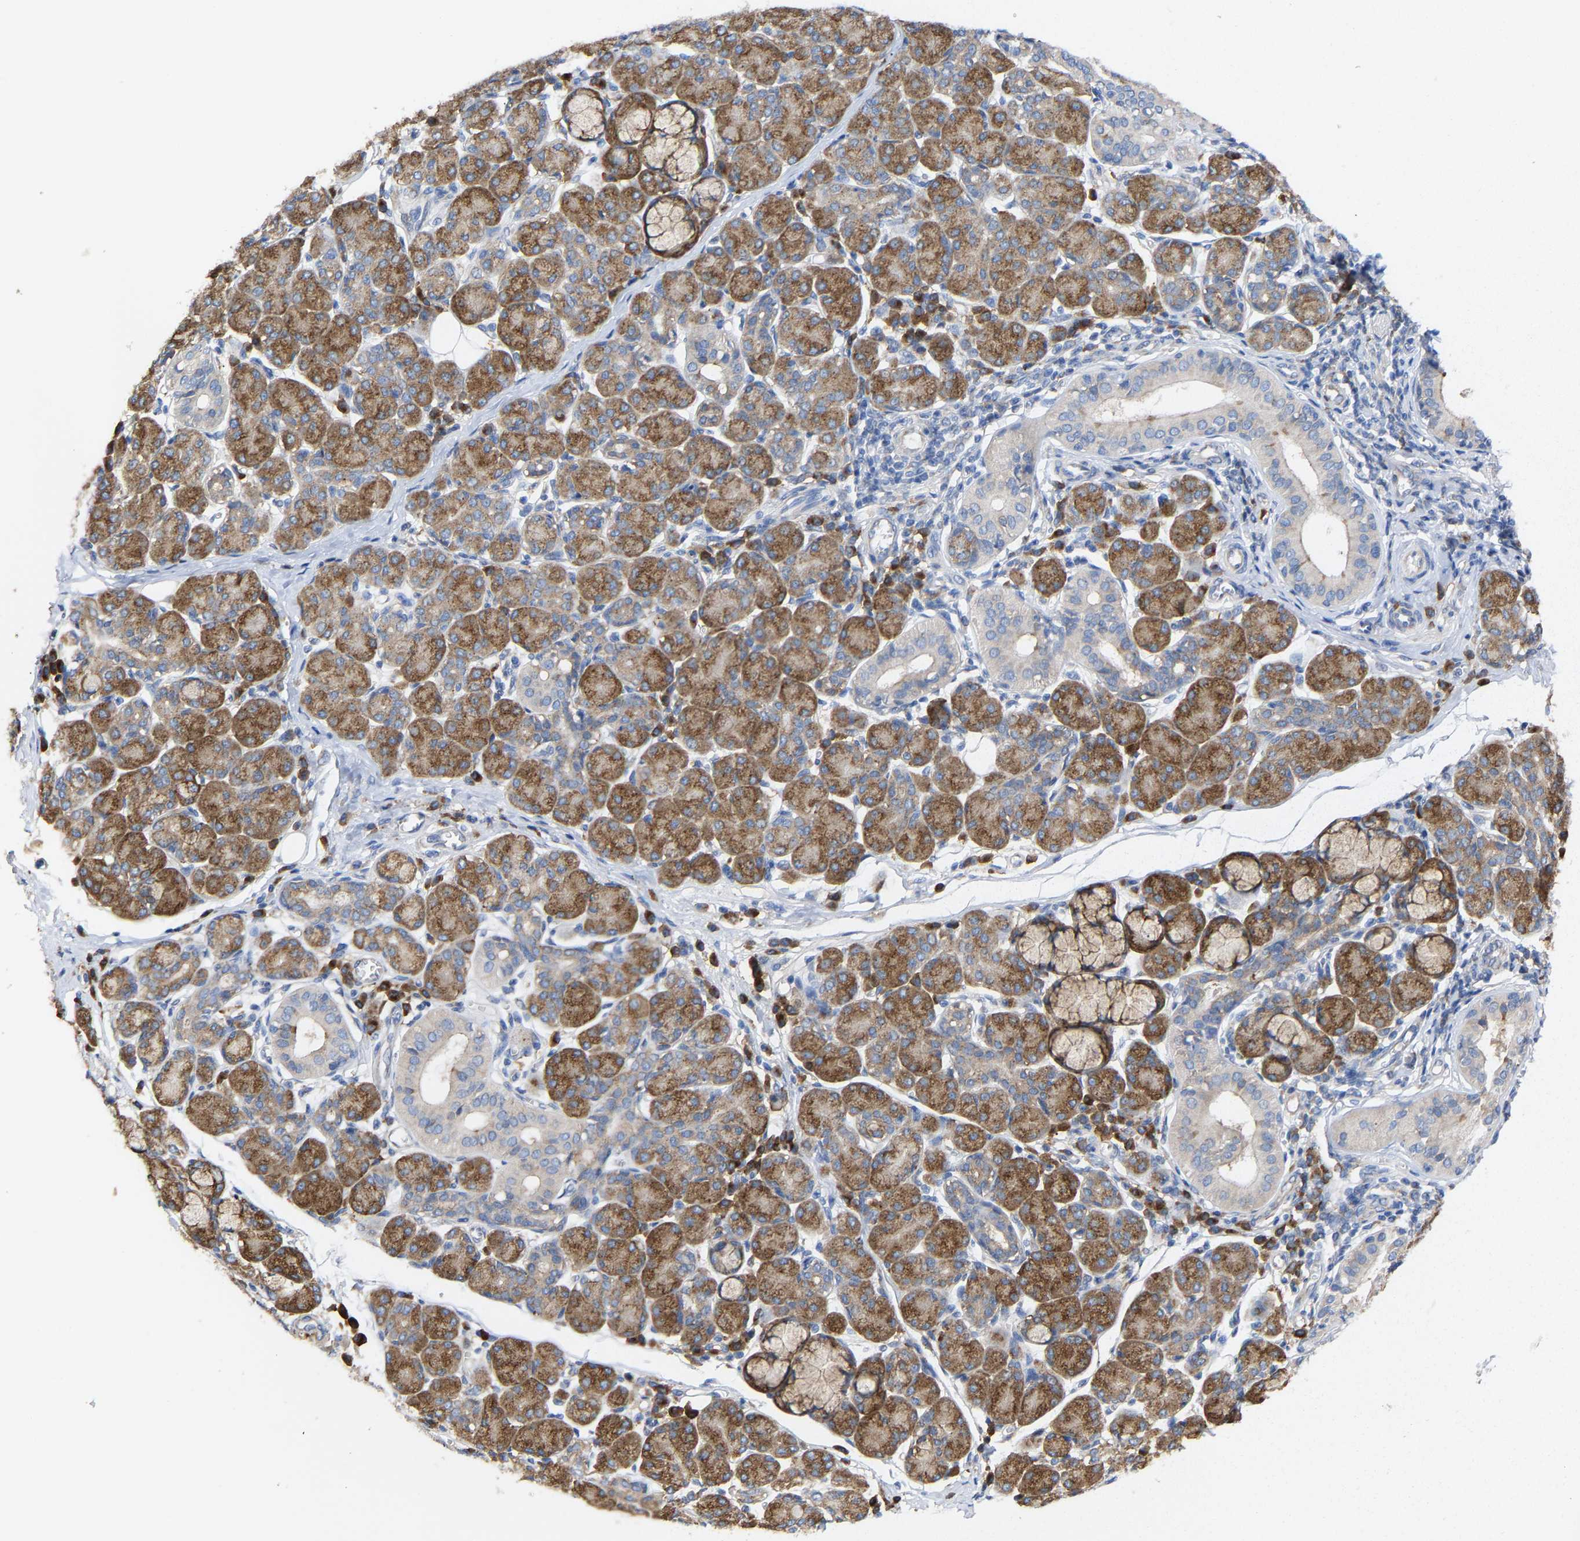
{"staining": {"intensity": "moderate", "quantity": "25%-75%", "location": "cytoplasmic/membranous"}, "tissue": "salivary gland", "cell_type": "Glandular cells", "image_type": "normal", "snomed": [{"axis": "morphology", "description": "Normal tissue, NOS"}, {"axis": "morphology", "description": "Inflammation, NOS"}, {"axis": "topography", "description": "Lymph node"}, {"axis": "topography", "description": "Salivary gland"}], "caption": "Immunohistochemistry (IHC) of normal salivary gland demonstrates medium levels of moderate cytoplasmic/membranous staining in approximately 25%-75% of glandular cells.", "gene": "PPP1R15A", "patient": {"sex": "male", "age": 3}}